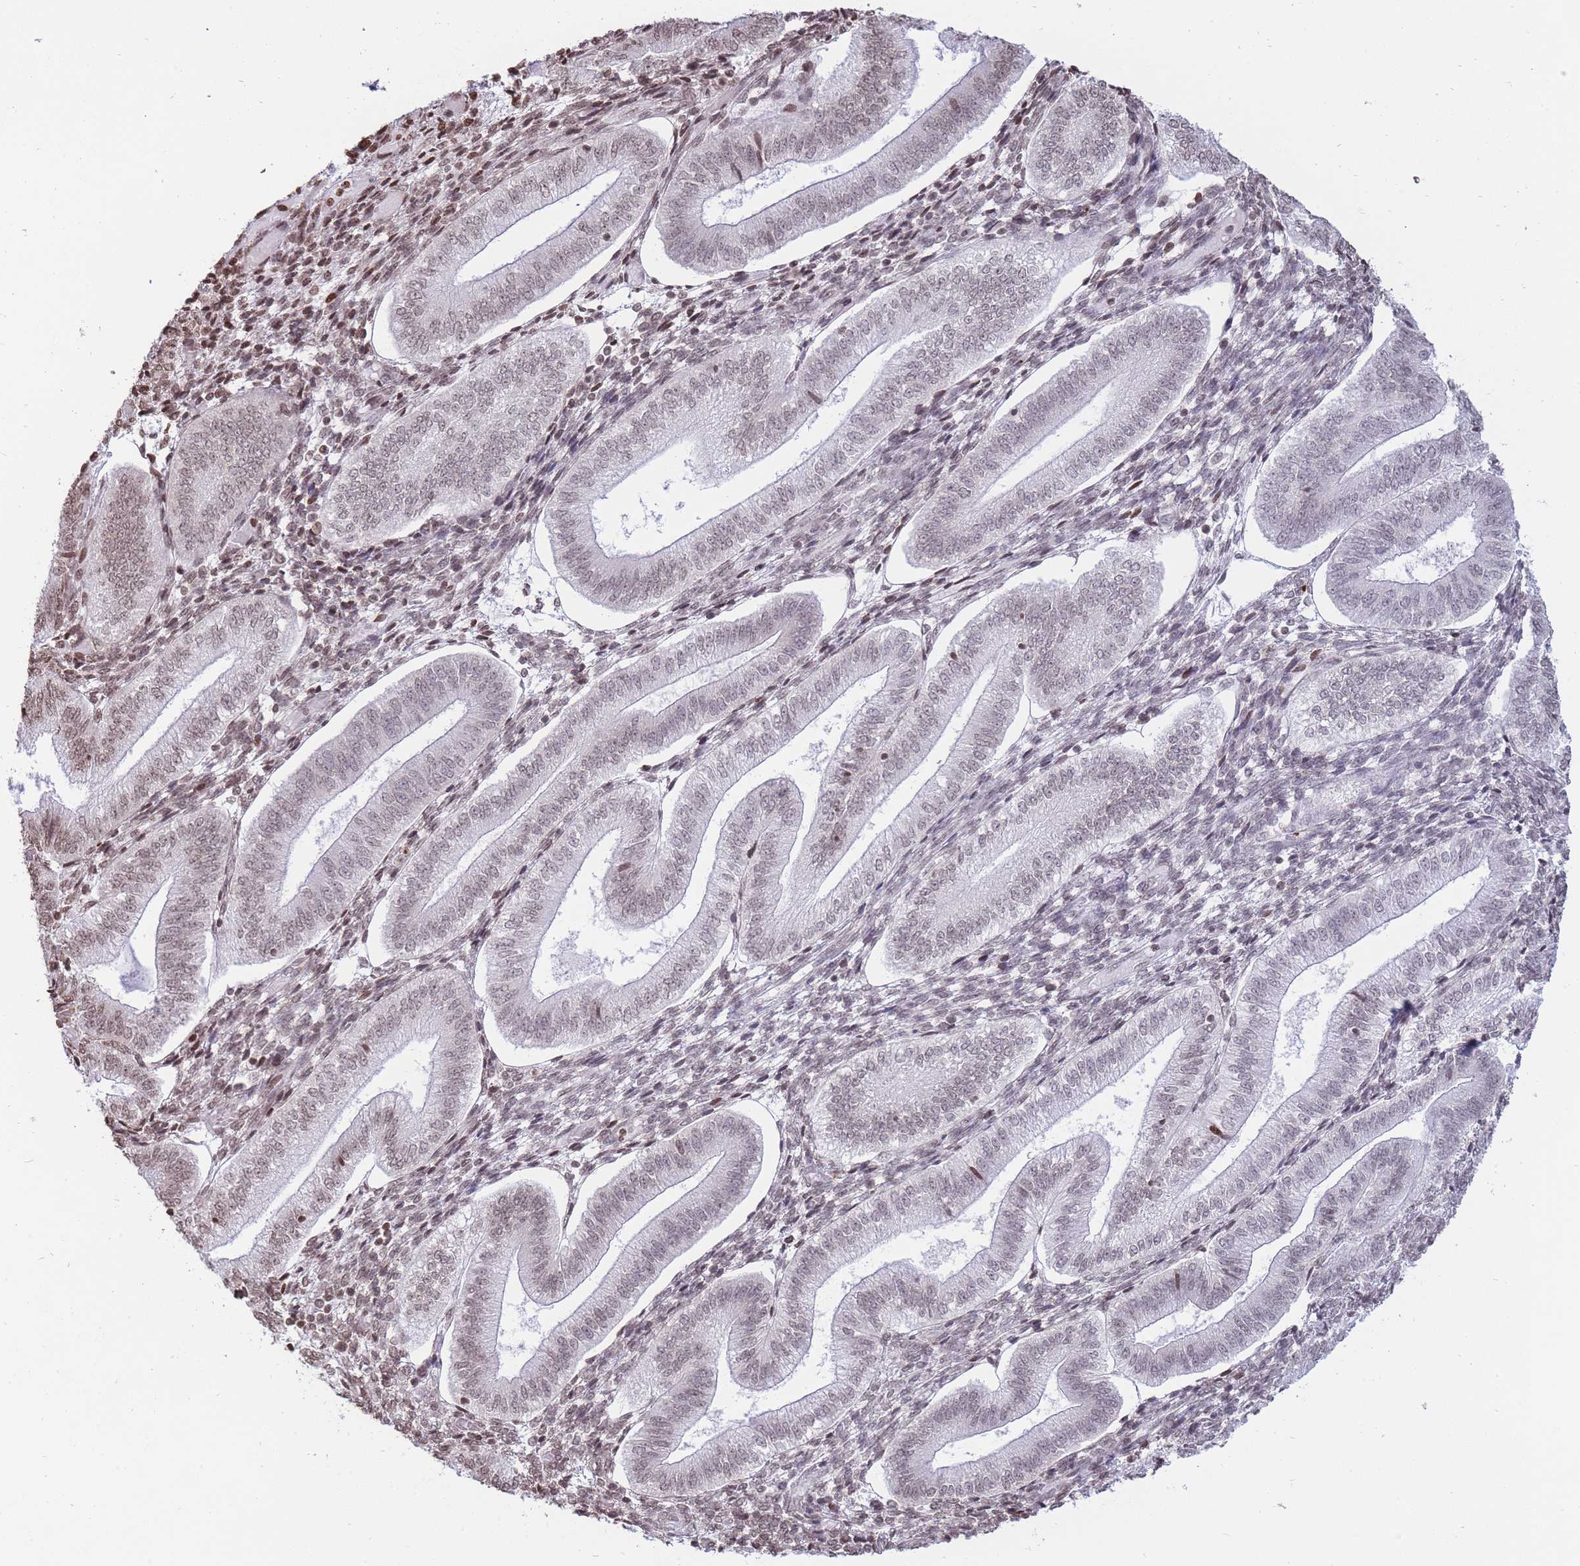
{"staining": {"intensity": "moderate", "quantity": ">75%", "location": "nuclear"}, "tissue": "endometrium", "cell_type": "Cells in endometrial stroma", "image_type": "normal", "snomed": [{"axis": "morphology", "description": "Normal tissue, NOS"}, {"axis": "topography", "description": "Endometrium"}], "caption": "IHC (DAB (3,3'-diaminobenzidine)) staining of benign human endometrium demonstrates moderate nuclear protein positivity in about >75% of cells in endometrial stroma. (Brightfield microscopy of DAB IHC at high magnification).", "gene": "SHISAL1", "patient": {"sex": "female", "age": 34}}